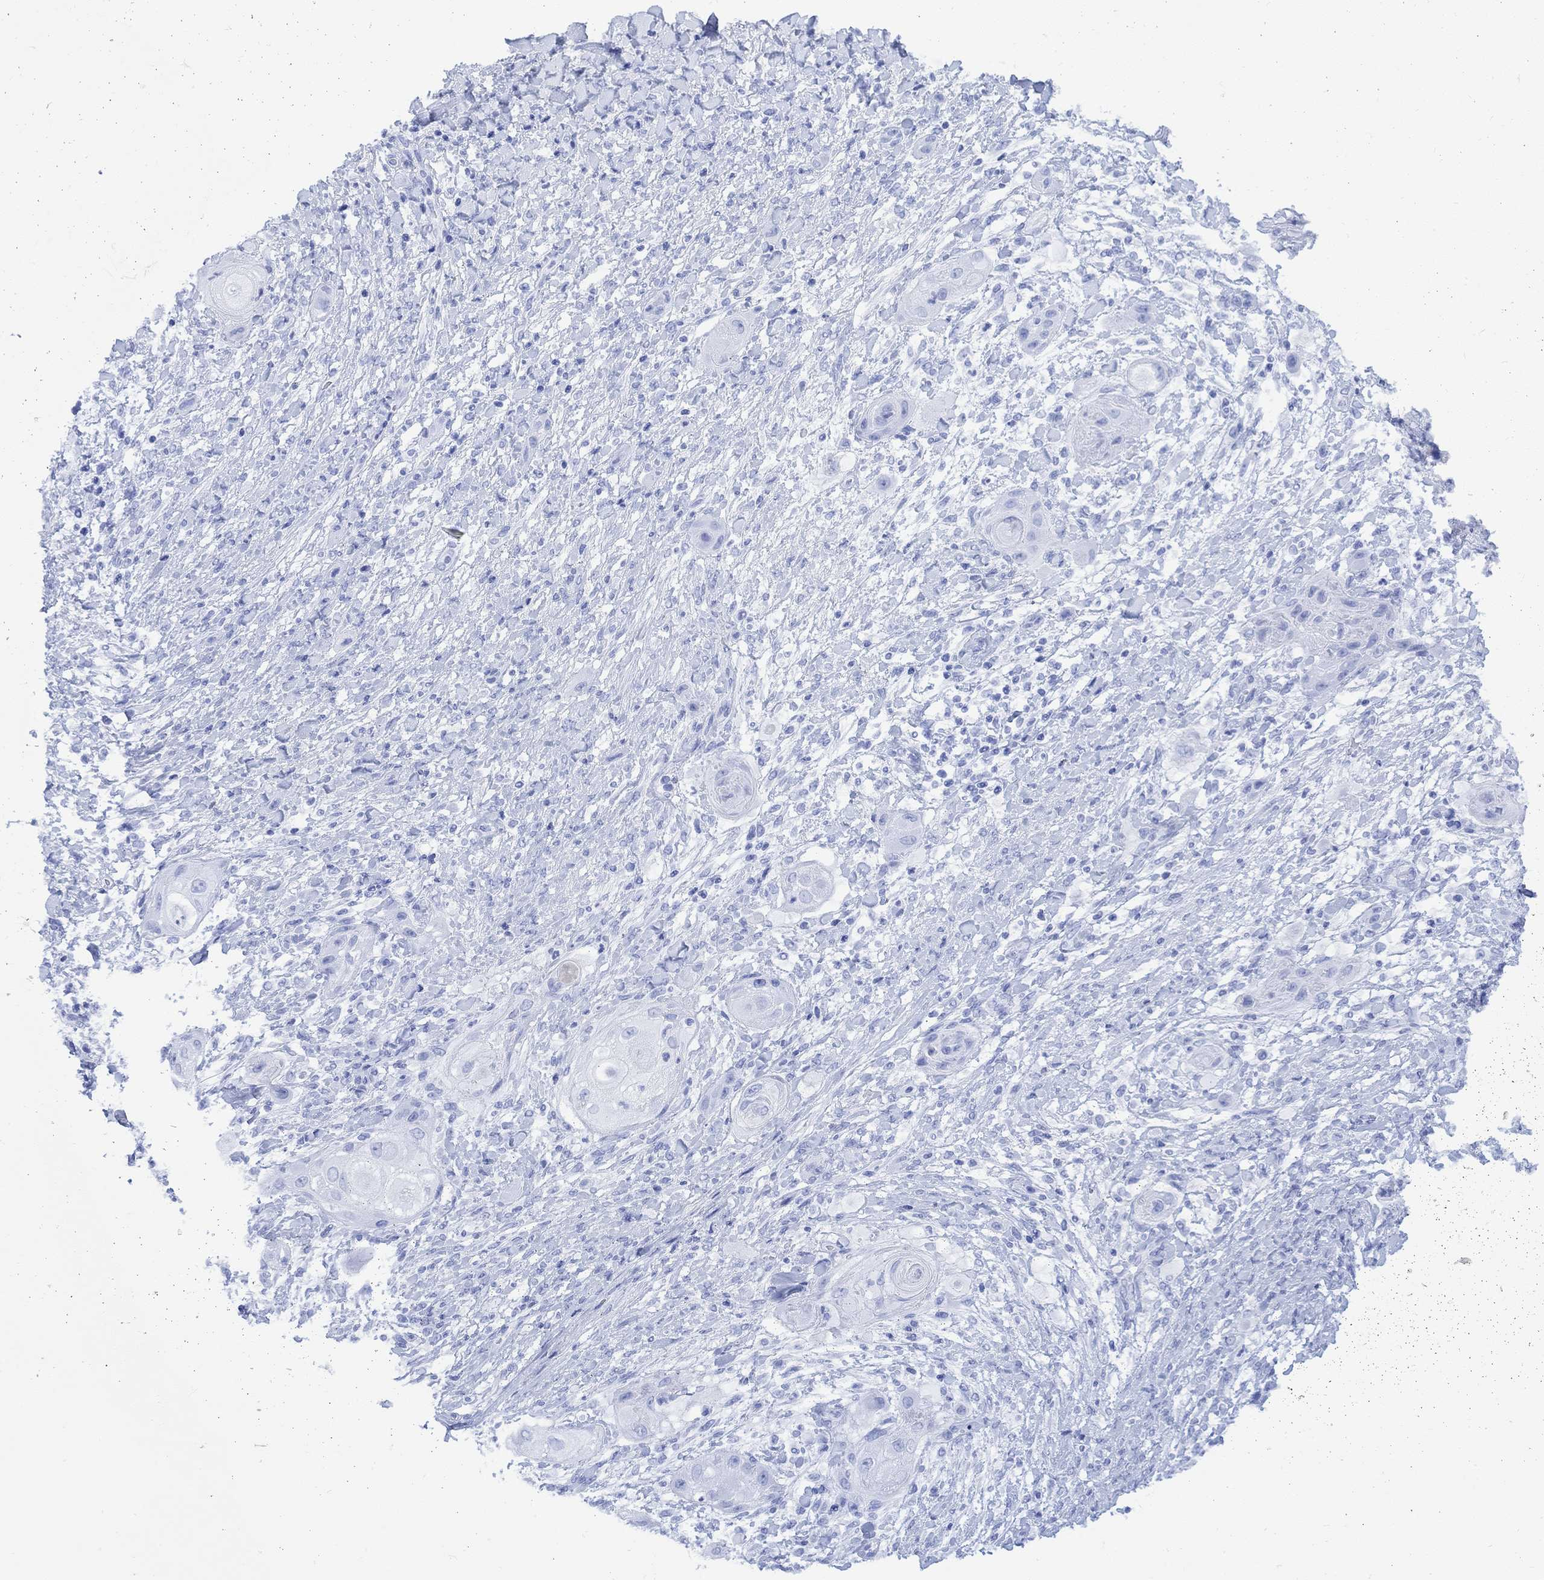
{"staining": {"intensity": "negative", "quantity": "none", "location": "none"}, "tissue": "skin cancer", "cell_type": "Tumor cells", "image_type": "cancer", "snomed": [{"axis": "morphology", "description": "Squamous cell carcinoma, NOS"}, {"axis": "topography", "description": "Skin"}], "caption": "The micrograph reveals no significant positivity in tumor cells of skin squamous cell carcinoma.", "gene": "MYL1", "patient": {"sex": "male", "age": 62}}